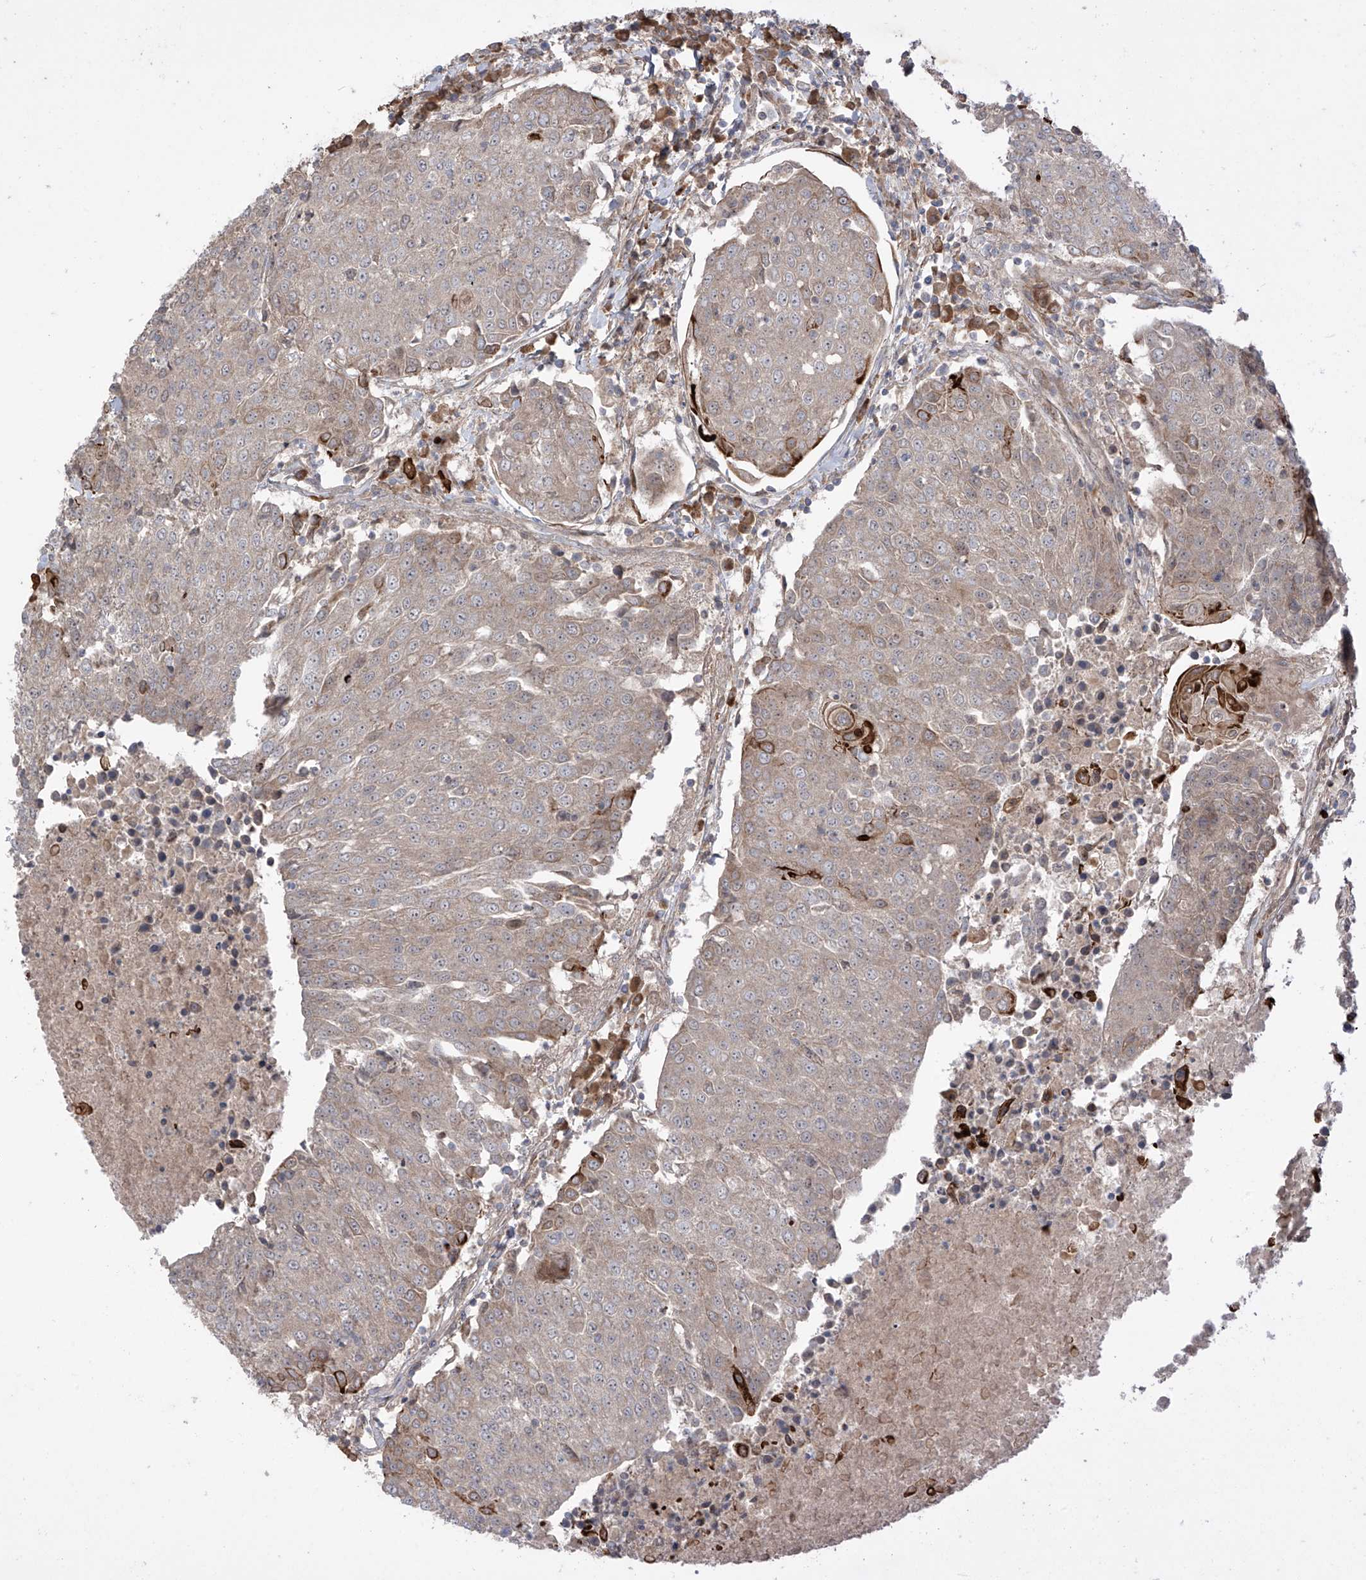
{"staining": {"intensity": "moderate", "quantity": "<25%", "location": "cytoplasmic/membranous"}, "tissue": "urothelial cancer", "cell_type": "Tumor cells", "image_type": "cancer", "snomed": [{"axis": "morphology", "description": "Urothelial carcinoma, High grade"}, {"axis": "topography", "description": "Urinary bladder"}], "caption": "Moderate cytoplasmic/membranous protein positivity is appreciated in about <25% of tumor cells in urothelial cancer.", "gene": "LRRC74A", "patient": {"sex": "female", "age": 85}}